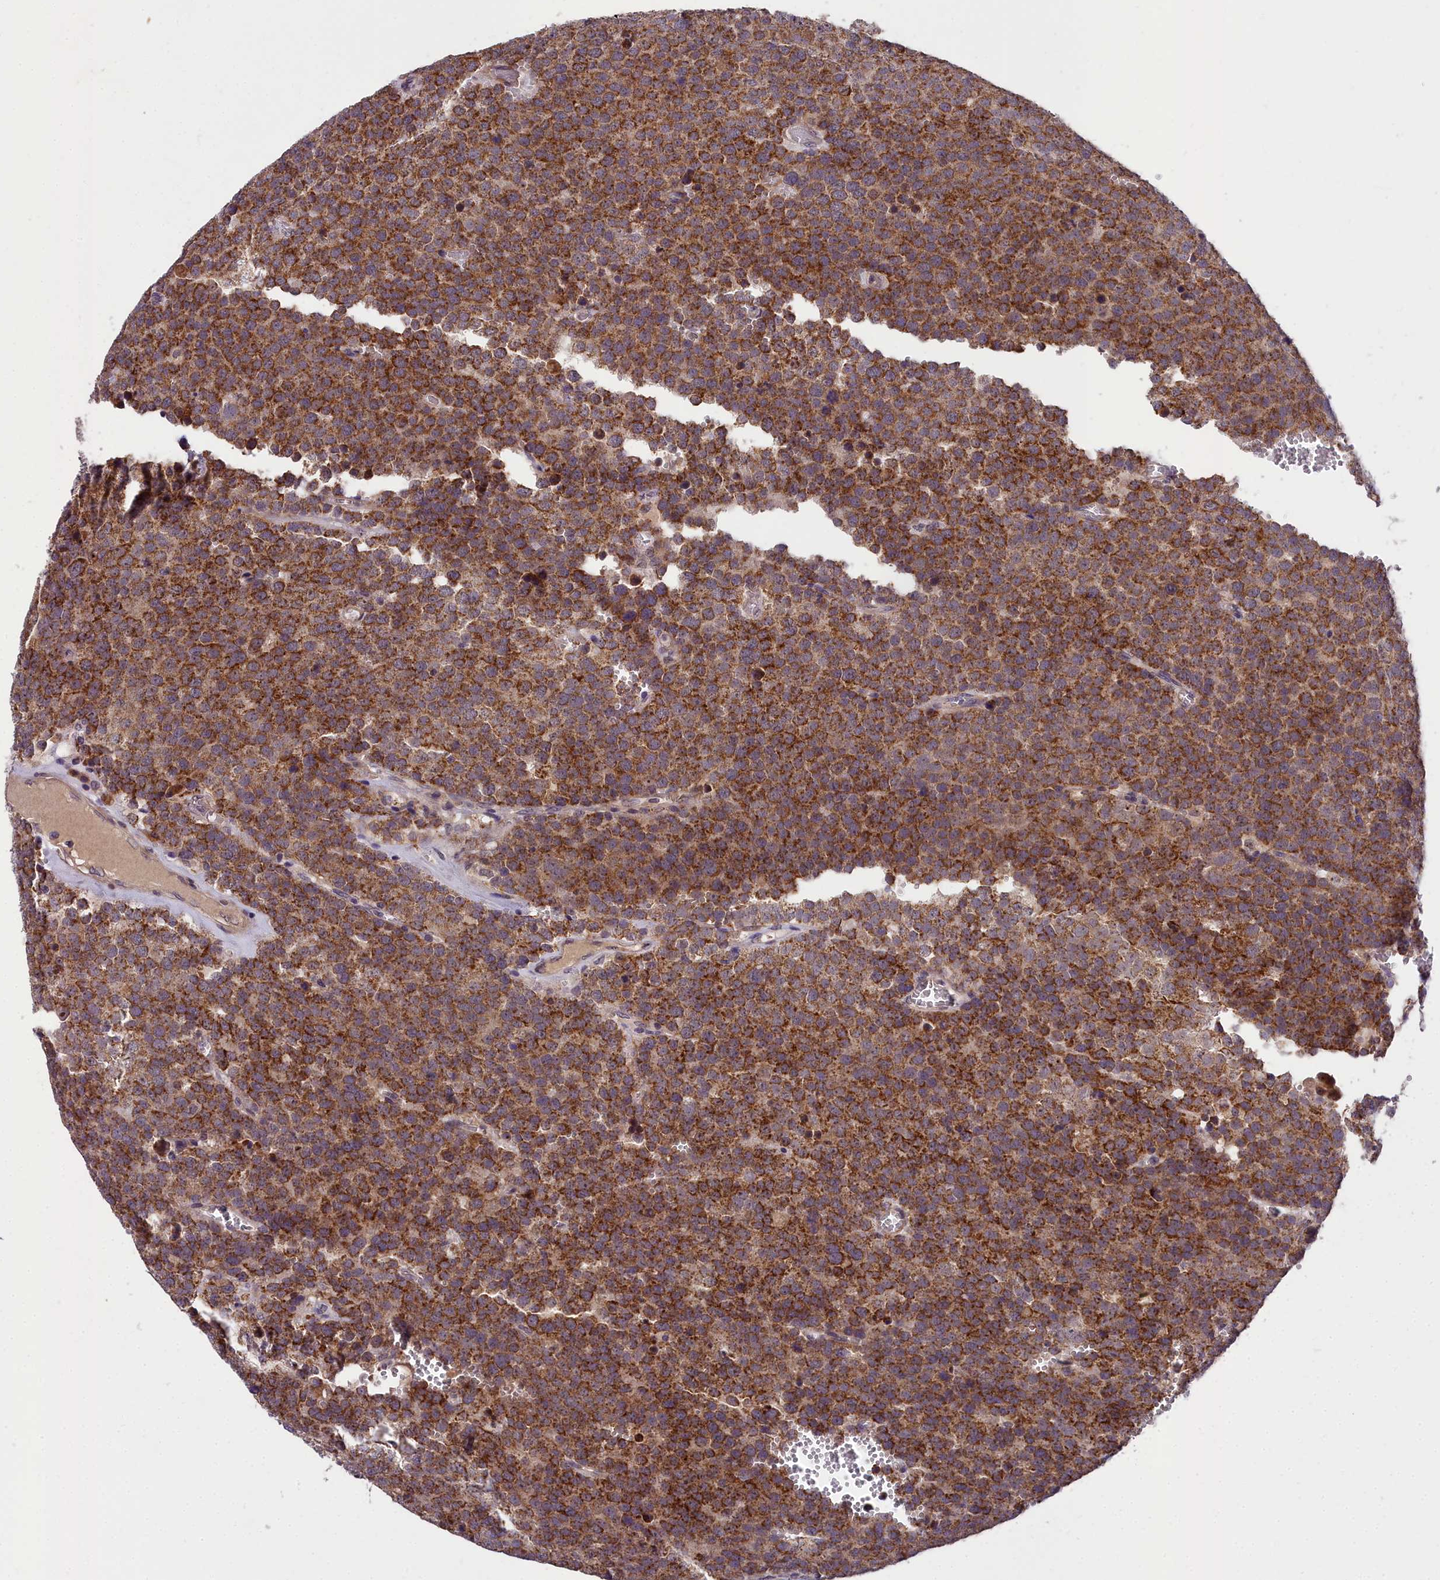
{"staining": {"intensity": "strong", "quantity": ">75%", "location": "cytoplasmic/membranous"}, "tissue": "testis cancer", "cell_type": "Tumor cells", "image_type": "cancer", "snomed": [{"axis": "morphology", "description": "Normal tissue, NOS"}, {"axis": "morphology", "description": "Seminoma, NOS"}, {"axis": "topography", "description": "Testis"}], "caption": "Protein expression analysis of testis seminoma shows strong cytoplasmic/membranous expression in about >75% of tumor cells.", "gene": "ZNF333", "patient": {"sex": "male", "age": 71}}